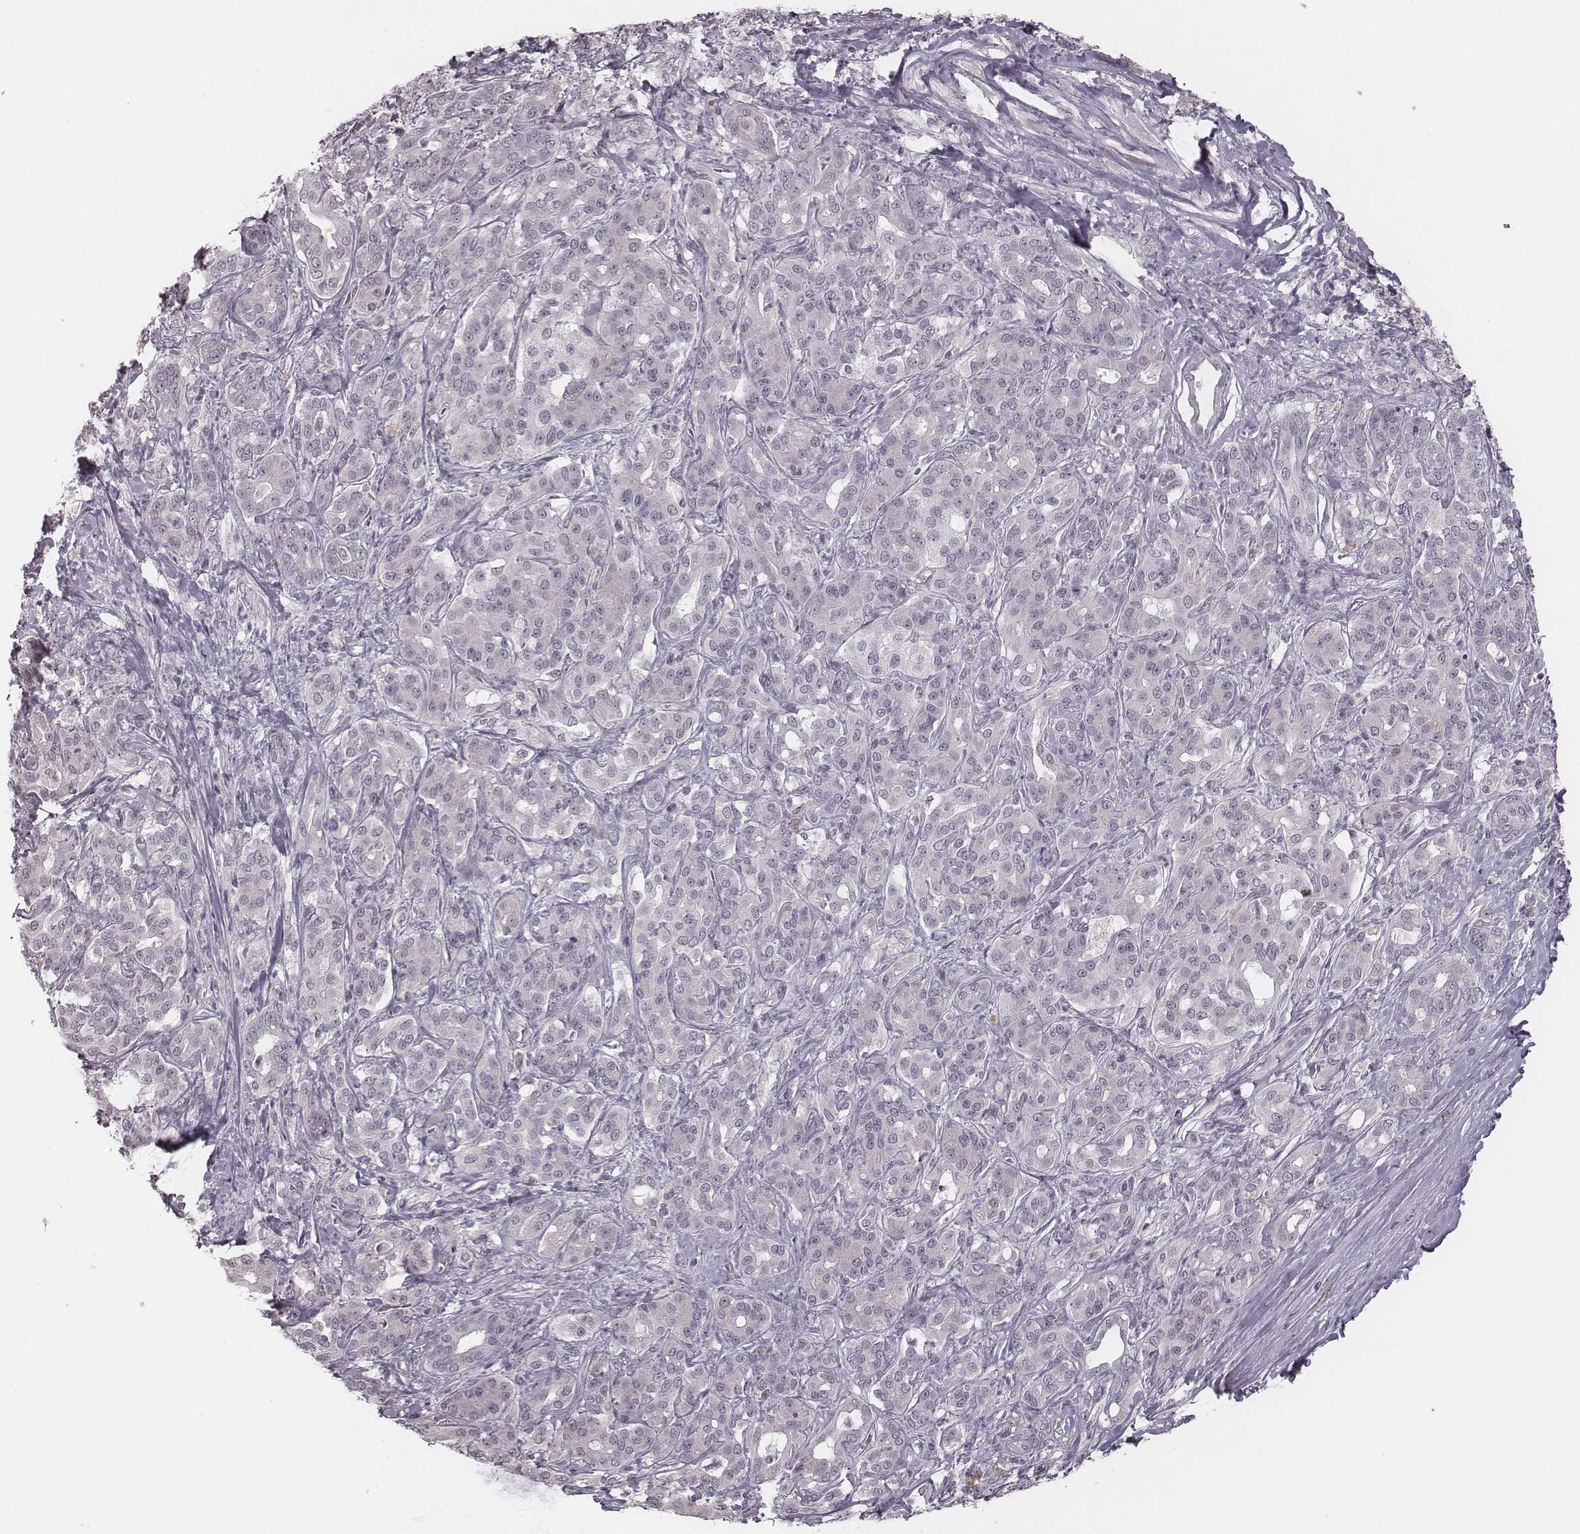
{"staining": {"intensity": "negative", "quantity": "none", "location": "none"}, "tissue": "pancreatic cancer", "cell_type": "Tumor cells", "image_type": "cancer", "snomed": [{"axis": "morphology", "description": "Normal tissue, NOS"}, {"axis": "morphology", "description": "Inflammation, NOS"}, {"axis": "morphology", "description": "Adenocarcinoma, NOS"}, {"axis": "topography", "description": "Pancreas"}], "caption": "Adenocarcinoma (pancreatic) stained for a protein using immunohistochemistry (IHC) demonstrates no positivity tumor cells.", "gene": "RPGRIP1", "patient": {"sex": "male", "age": 57}}